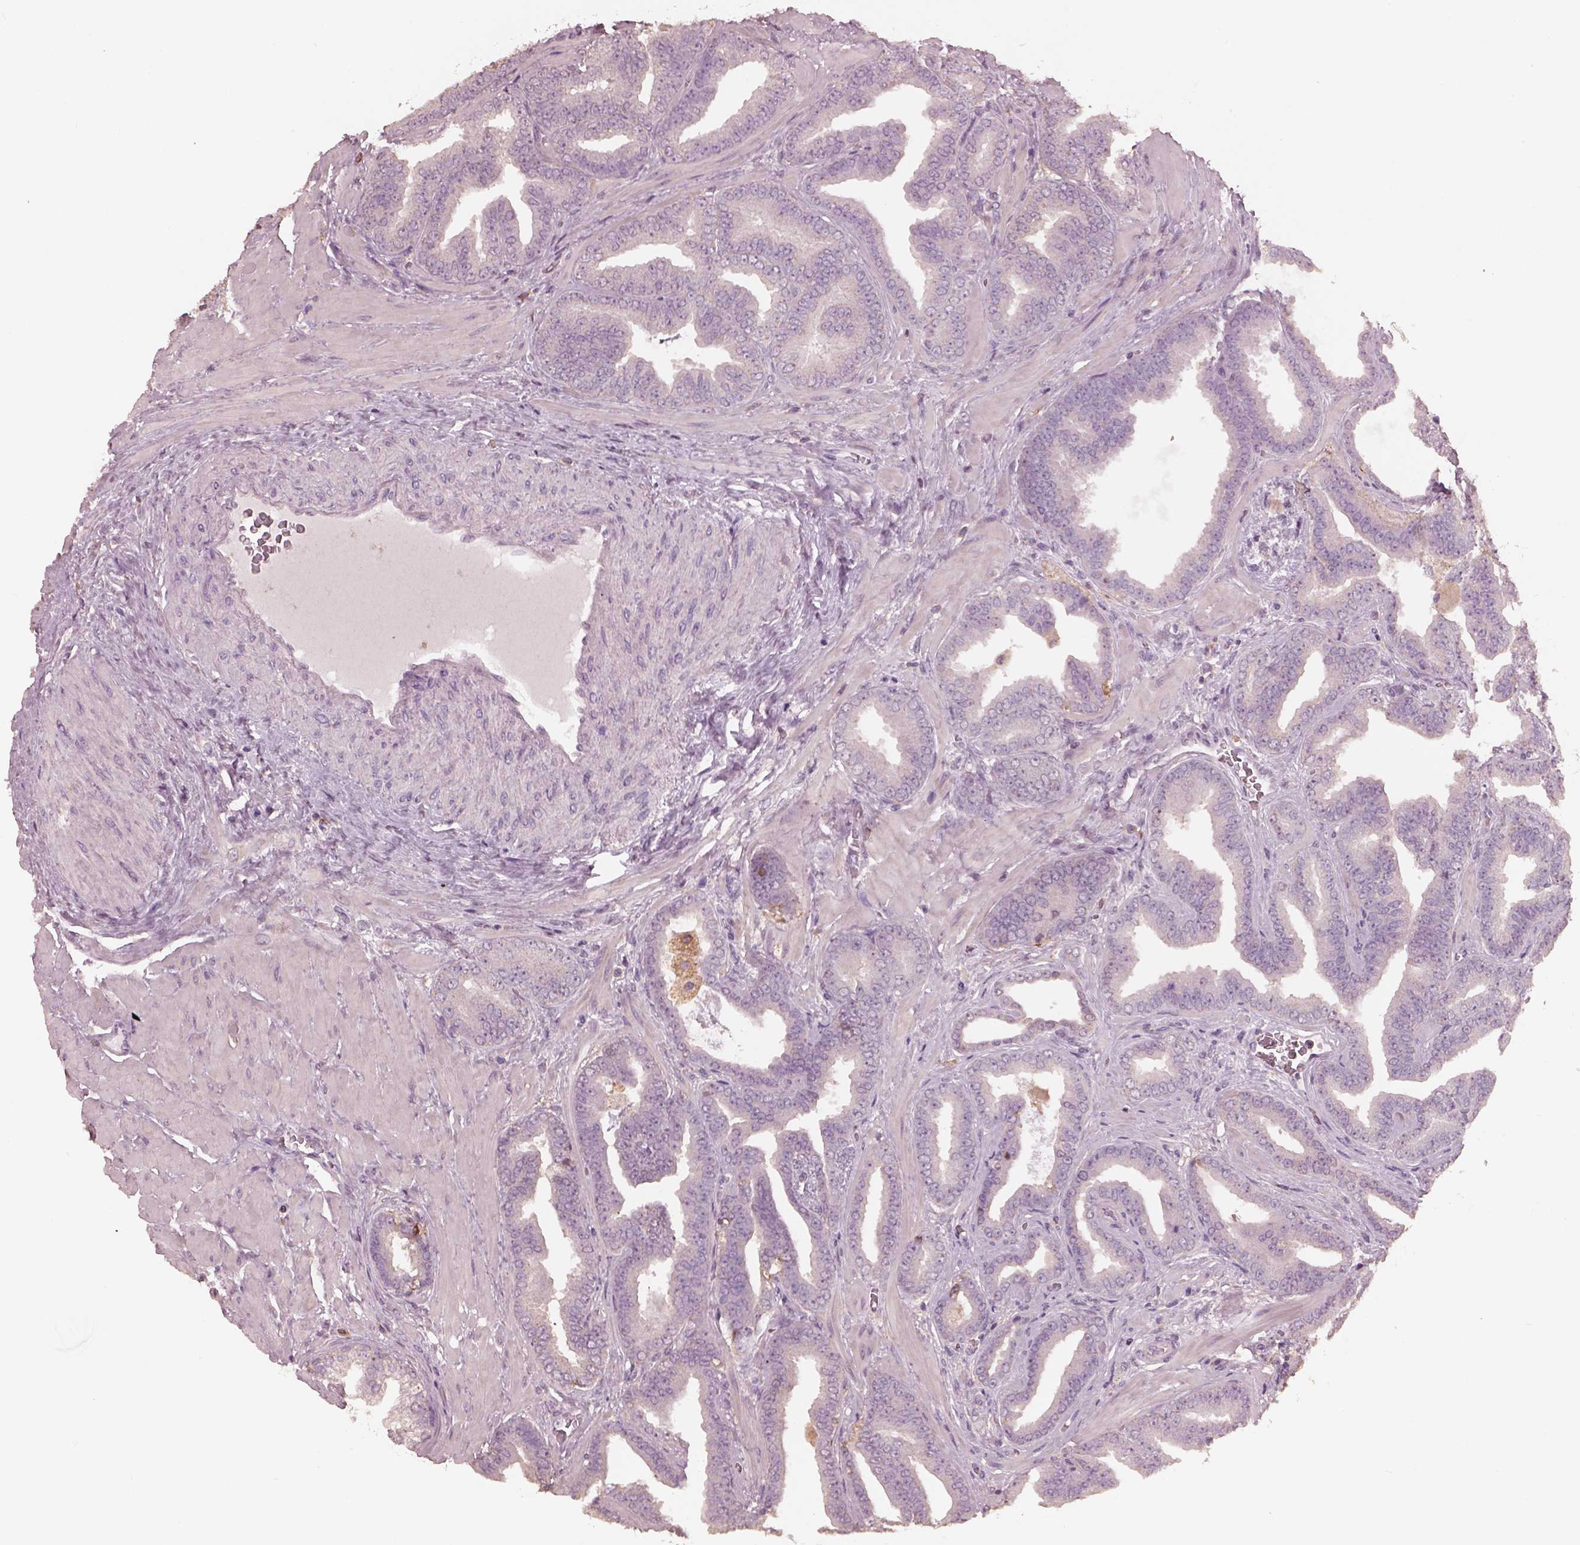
{"staining": {"intensity": "negative", "quantity": "none", "location": "none"}, "tissue": "prostate cancer", "cell_type": "Tumor cells", "image_type": "cancer", "snomed": [{"axis": "morphology", "description": "Adenocarcinoma, Low grade"}, {"axis": "topography", "description": "Prostate"}], "caption": "Tumor cells are negative for protein expression in human prostate cancer.", "gene": "SRI", "patient": {"sex": "male", "age": 63}}